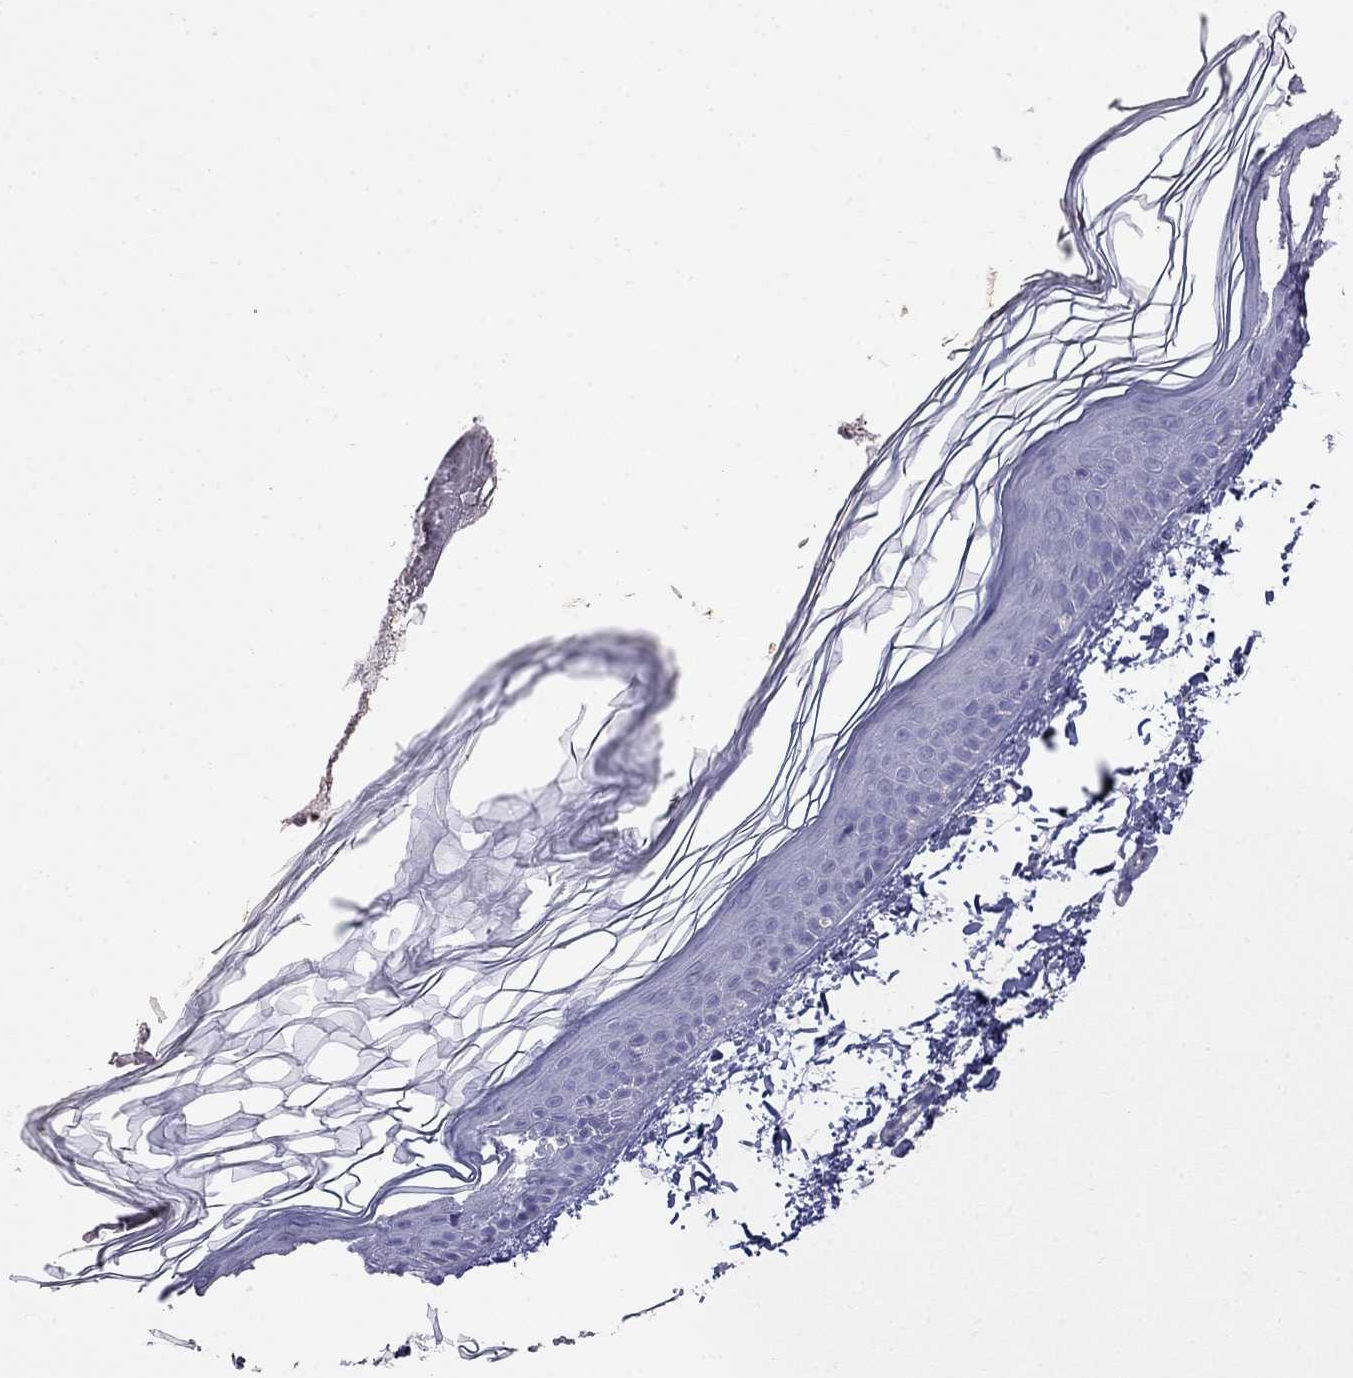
{"staining": {"intensity": "negative", "quantity": "none", "location": "none"}, "tissue": "skin", "cell_type": "Fibroblasts", "image_type": "normal", "snomed": [{"axis": "morphology", "description": "Normal tissue, NOS"}, {"axis": "topography", "description": "Skin"}], "caption": "IHC micrograph of normal human skin stained for a protein (brown), which exhibits no positivity in fibroblasts.", "gene": "LY6H", "patient": {"sex": "female", "age": 62}}